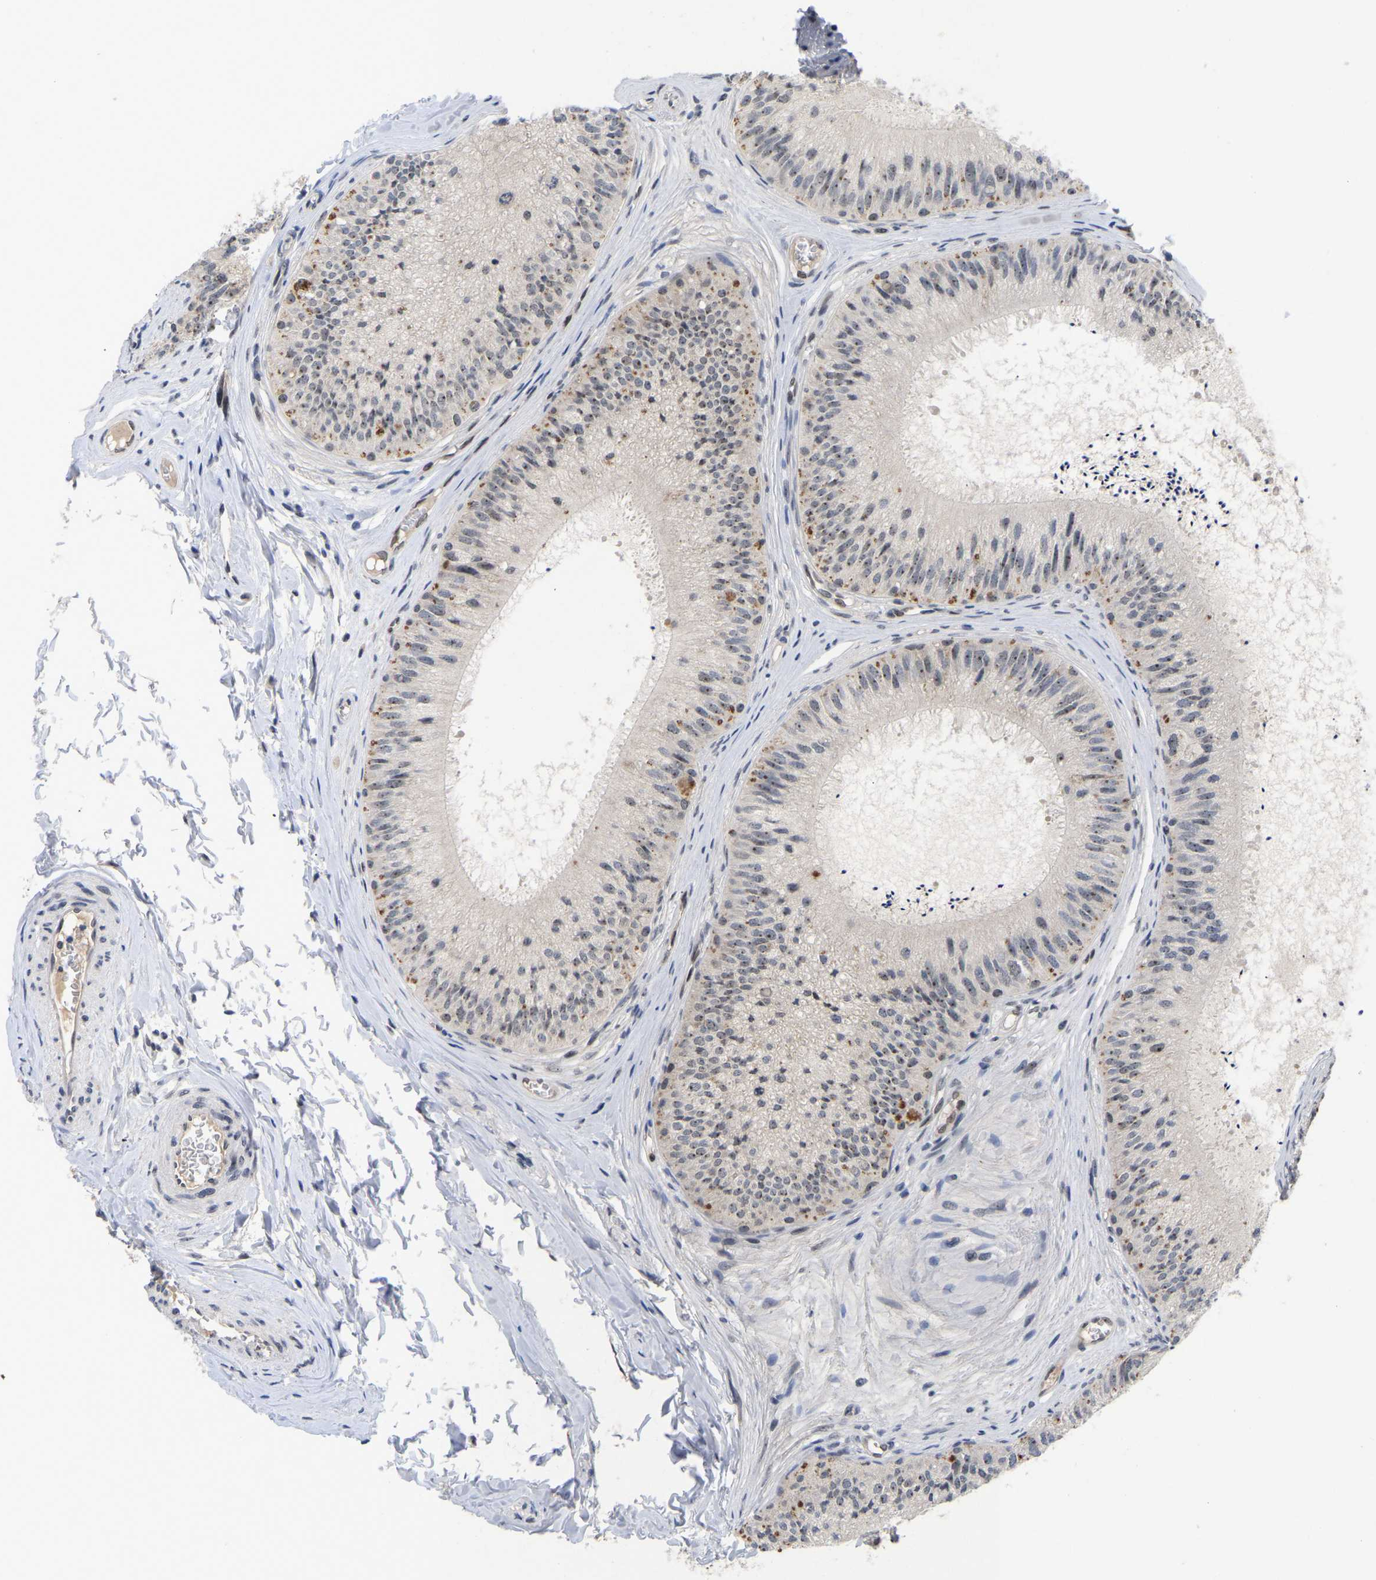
{"staining": {"intensity": "weak", "quantity": "<25%", "location": "cytoplasmic/membranous,nuclear"}, "tissue": "epididymis", "cell_type": "Glandular cells", "image_type": "normal", "snomed": [{"axis": "morphology", "description": "Normal tissue, NOS"}, {"axis": "topography", "description": "Epididymis"}], "caption": "Immunohistochemical staining of normal human epididymis shows no significant expression in glandular cells.", "gene": "NLE1", "patient": {"sex": "male", "age": 31}}